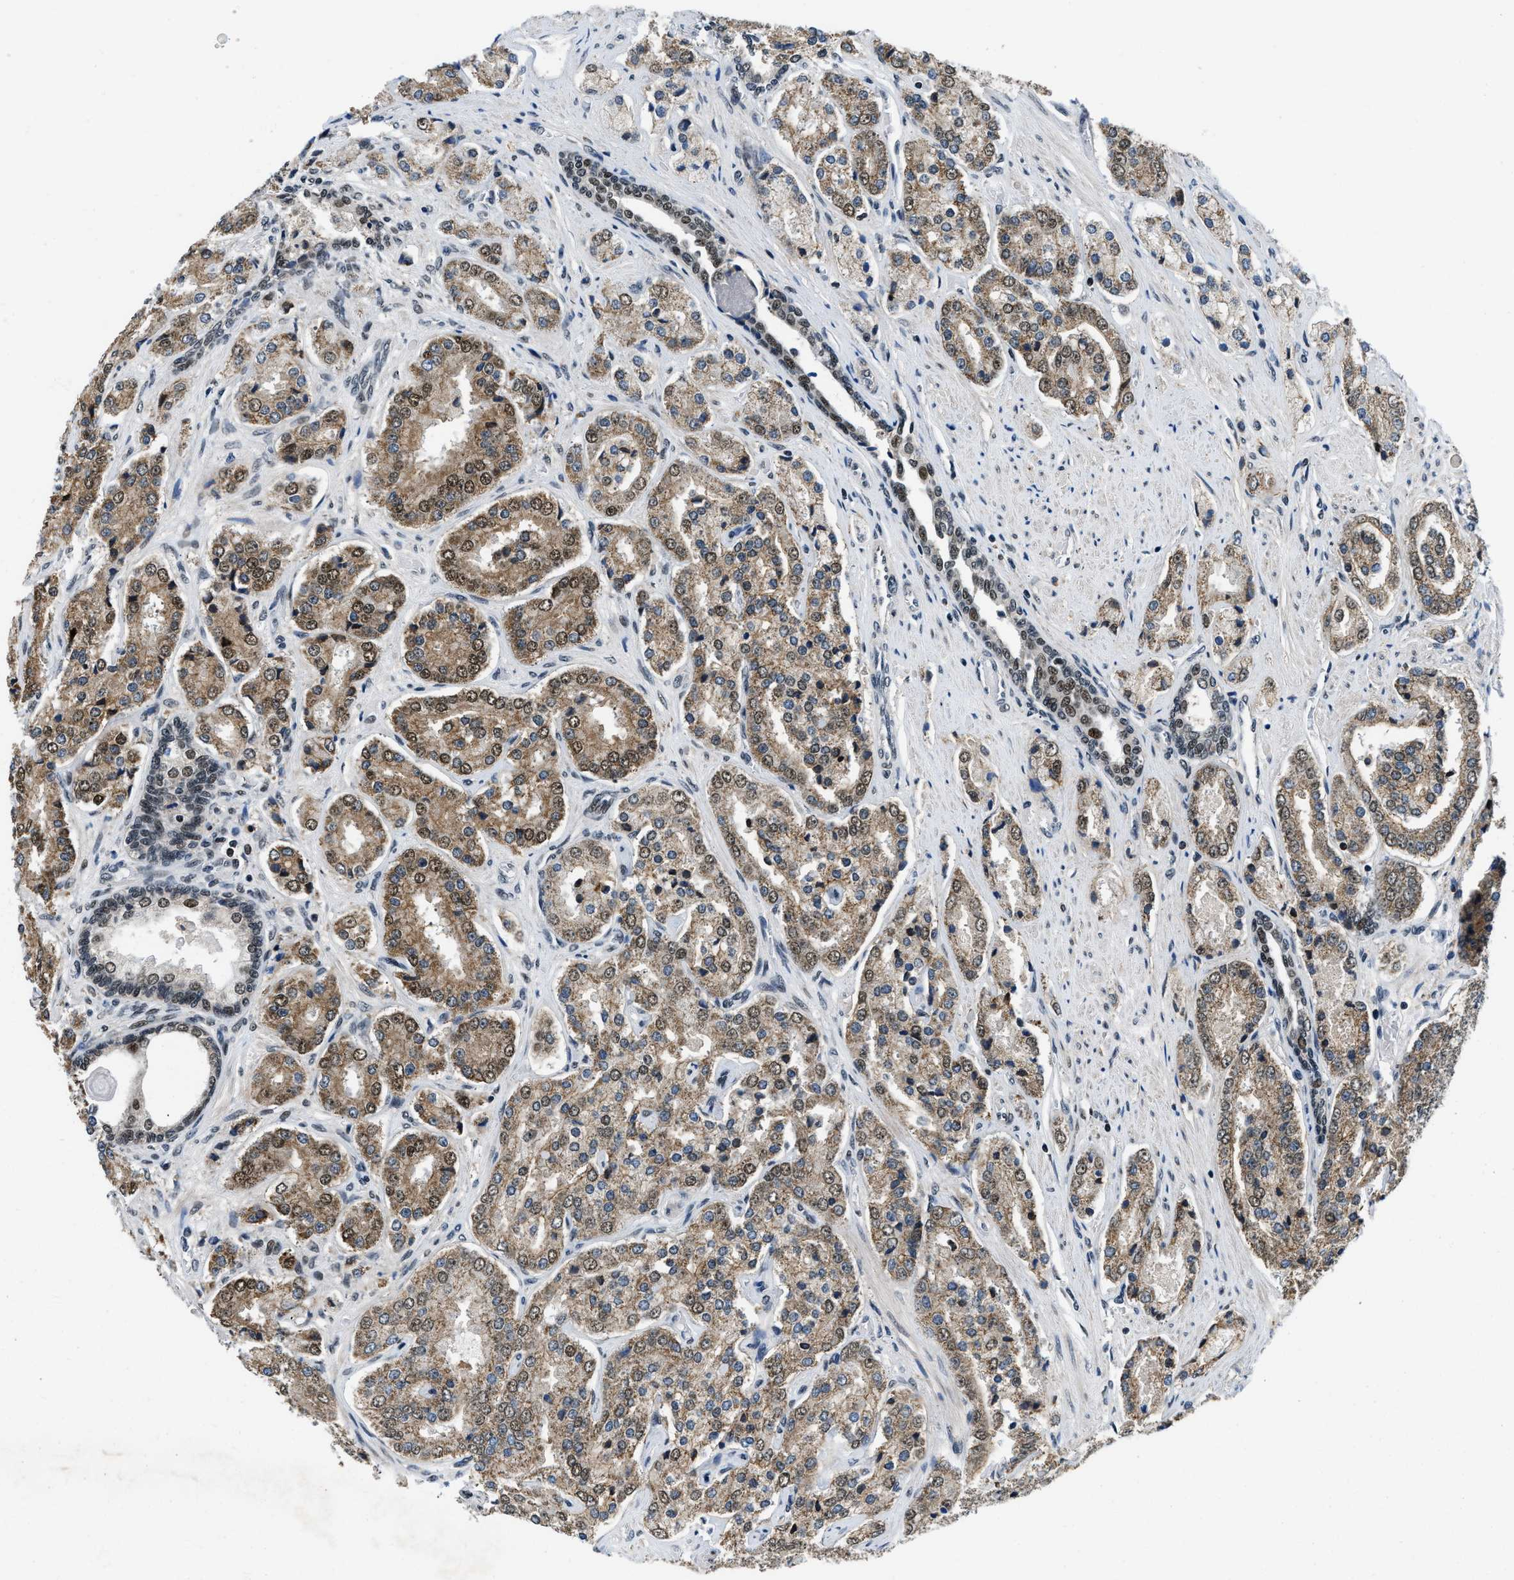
{"staining": {"intensity": "moderate", "quantity": "25%-75%", "location": "cytoplasmic/membranous,nuclear"}, "tissue": "prostate cancer", "cell_type": "Tumor cells", "image_type": "cancer", "snomed": [{"axis": "morphology", "description": "Adenocarcinoma, High grade"}, {"axis": "topography", "description": "Prostate"}], "caption": "Immunohistochemistry (IHC) image of neoplastic tissue: prostate cancer (high-grade adenocarcinoma) stained using immunohistochemistry reveals medium levels of moderate protein expression localized specifically in the cytoplasmic/membranous and nuclear of tumor cells, appearing as a cytoplasmic/membranous and nuclear brown color.", "gene": "KDM3B", "patient": {"sex": "male", "age": 65}}